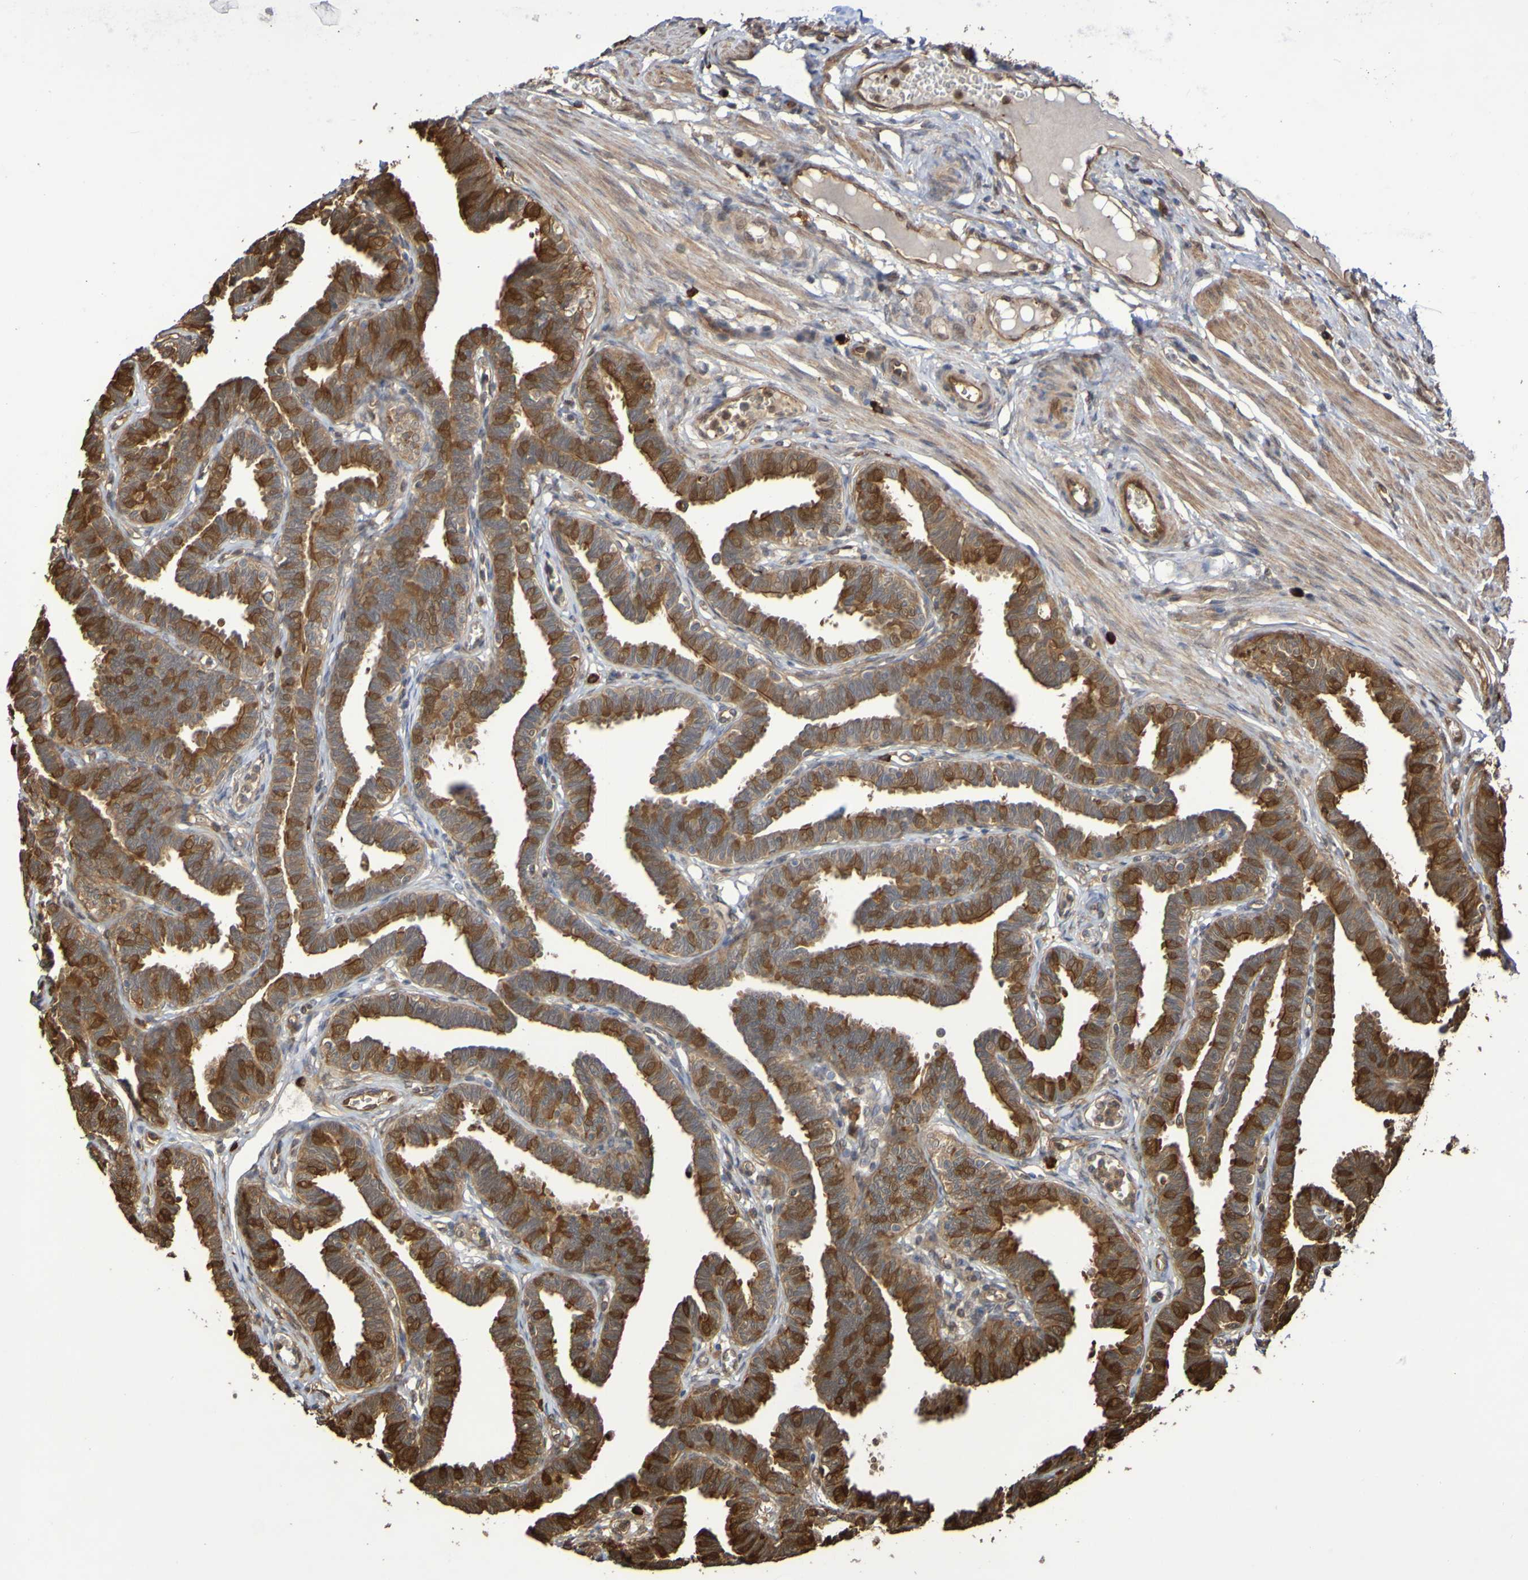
{"staining": {"intensity": "moderate", "quantity": ">75%", "location": "cytoplasmic/membranous"}, "tissue": "fallopian tube", "cell_type": "Glandular cells", "image_type": "normal", "snomed": [{"axis": "morphology", "description": "Normal tissue, NOS"}, {"axis": "topography", "description": "Fallopian tube"}, {"axis": "topography", "description": "Ovary"}], "caption": "The image reveals immunohistochemical staining of normal fallopian tube. There is moderate cytoplasmic/membranous positivity is appreciated in approximately >75% of glandular cells. Using DAB (brown) and hematoxylin (blue) stains, captured at high magnification using brightfield microscopy.", "gene": "SERPINB6", "patient": {"sex": "female", "age": 23}}